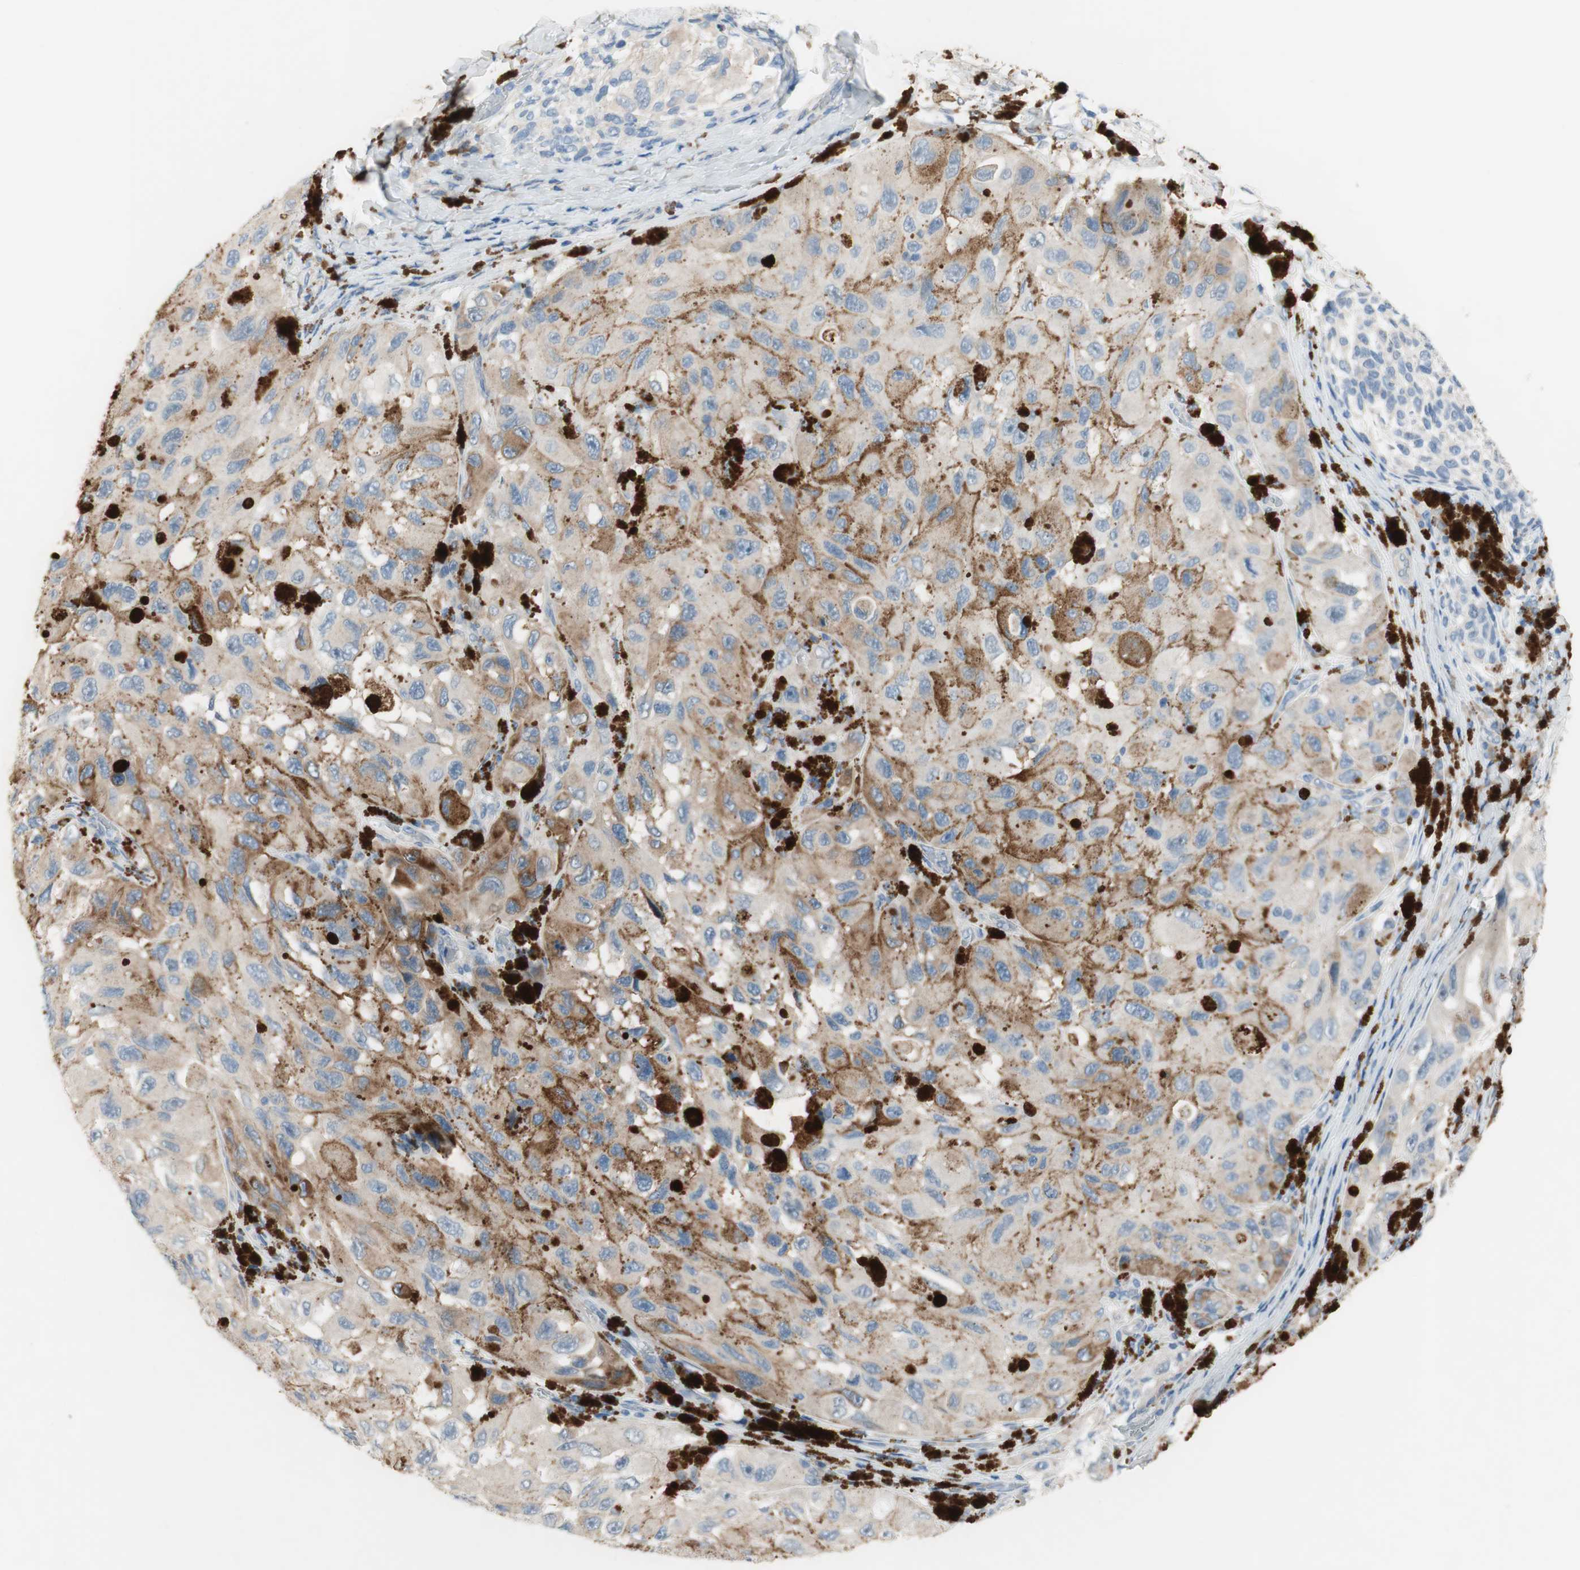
{"staining": {"intensity": "moderate", "quantity": "25%-75%", "location": "cytoplasmic/membranous"}, "tissue": "melanoma", "cell_type": "Tumor cells", "image_type": "cancer", "snomed": [{"axis": "morphology", "description": "Malignant melanoma, NOS"}, {"axis": "topography", "description": "Skin"}], "caption": "Protein staining by IHC reveals moderate cytoplasmic/membranous positivity in about 25%-75% of tumor cells in malignant melanoma. Nuclei are stained in blue.", "gene": "FDFT1", "patient": {"sex": "female", "age": 73}}